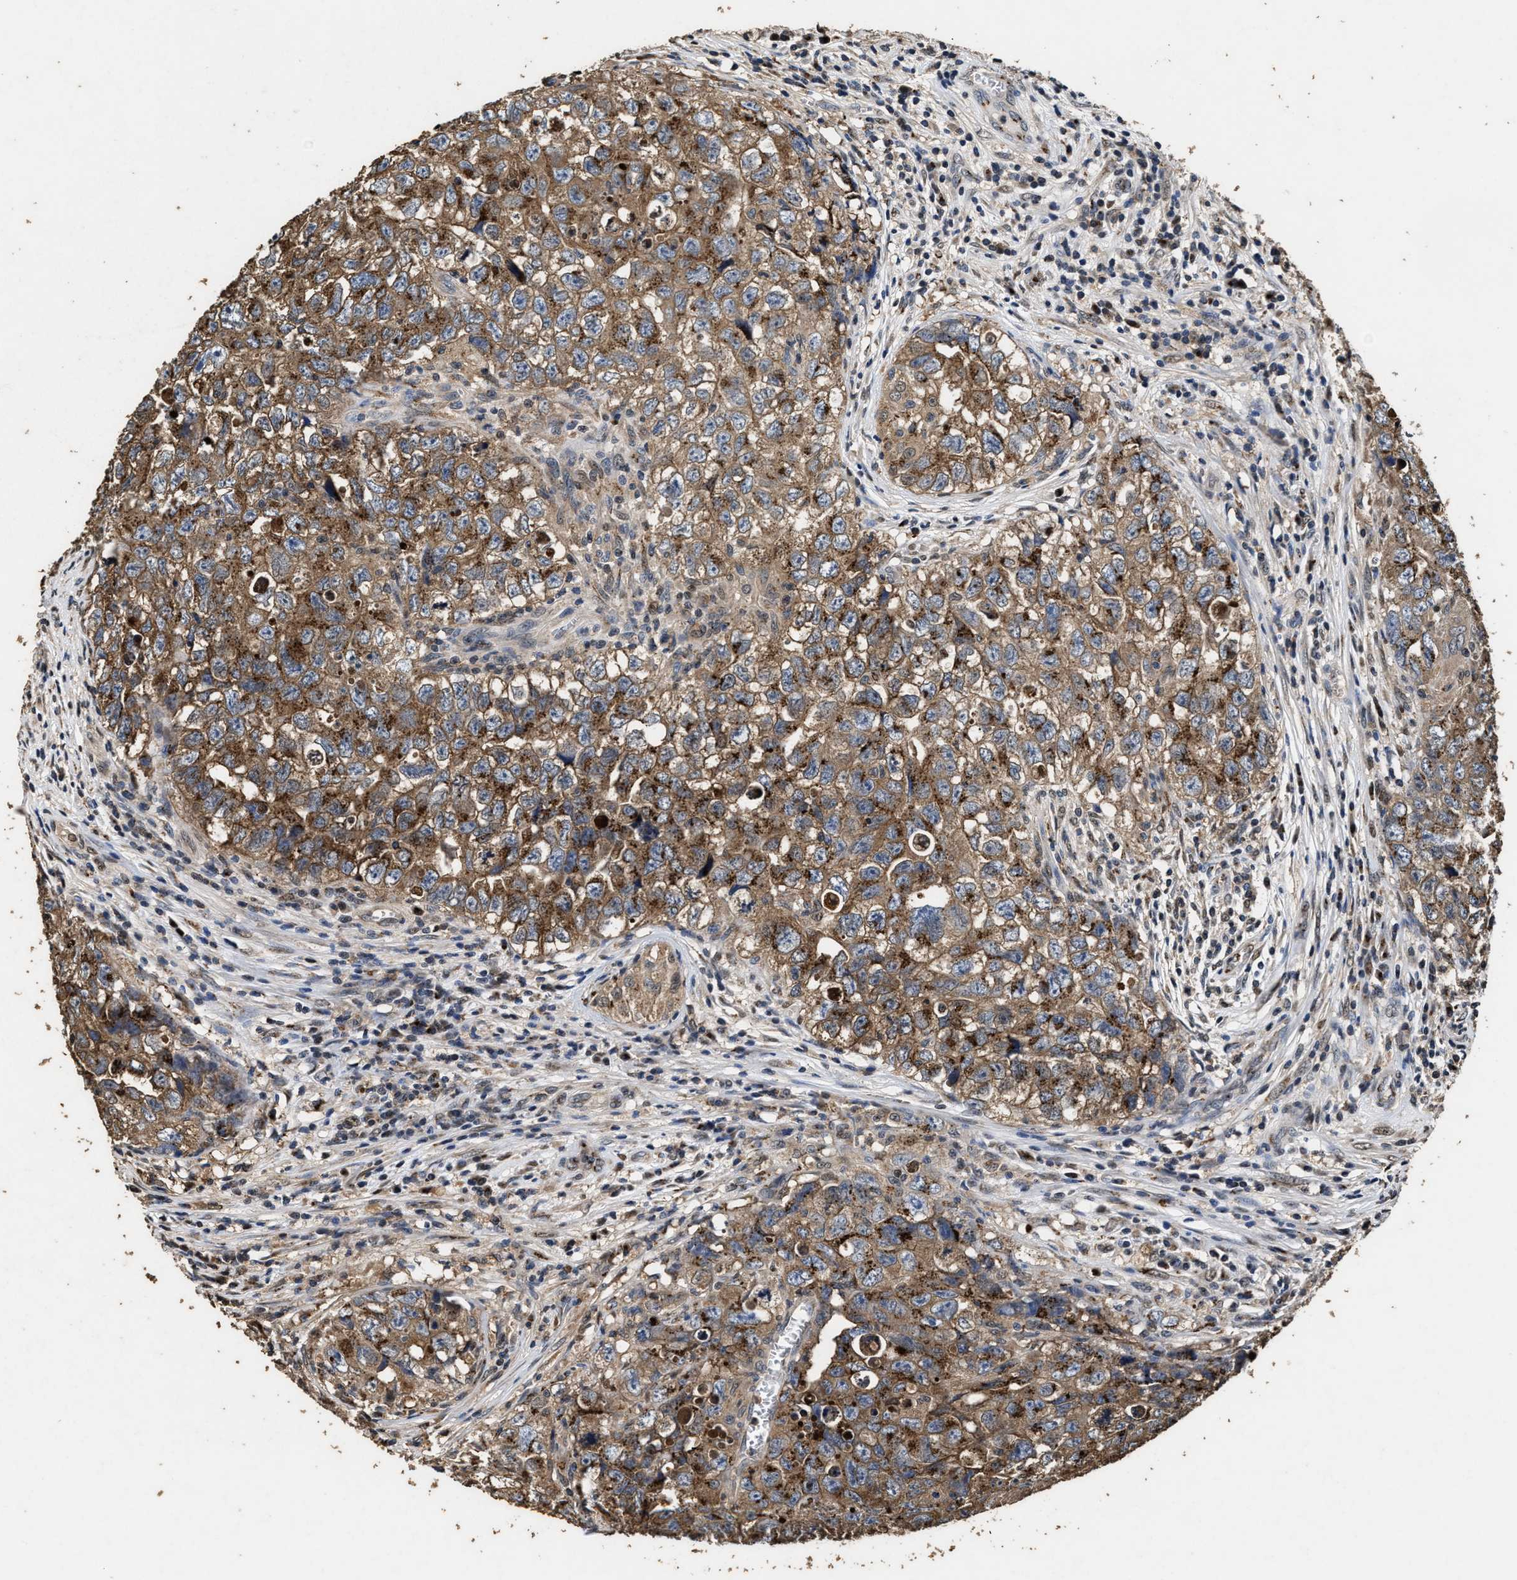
{"staining": {"intensity": "strong", "quantity": ">75%", "location": "cytoplasmic/membranous"}, "tissue": "testis cancer", "cell_type": "Tumor cells", "image_type": "cancer", "snomed": [{"axis": "morphology", "description": "Seminoma, NOS"}, {"axis": "morphology", "description": "Carcinoma, Embryonal, NOS"}, {"axis": "topography", "description": "Testis"}], "caption": "Tumor cells show high levels of strong cytoplasmic/membranous positivity in approximately >75% of cells in embryonal carcinoma (testis). The staining was performed using DAB (3,3'-diaminobenzidine) to visualize the protein expression in brown, while the nuclei were stained in blue with hematoxylin (Magnification: 20x).", "gene": "TPST2", "patient": {"sex": "male", "age": 43}}